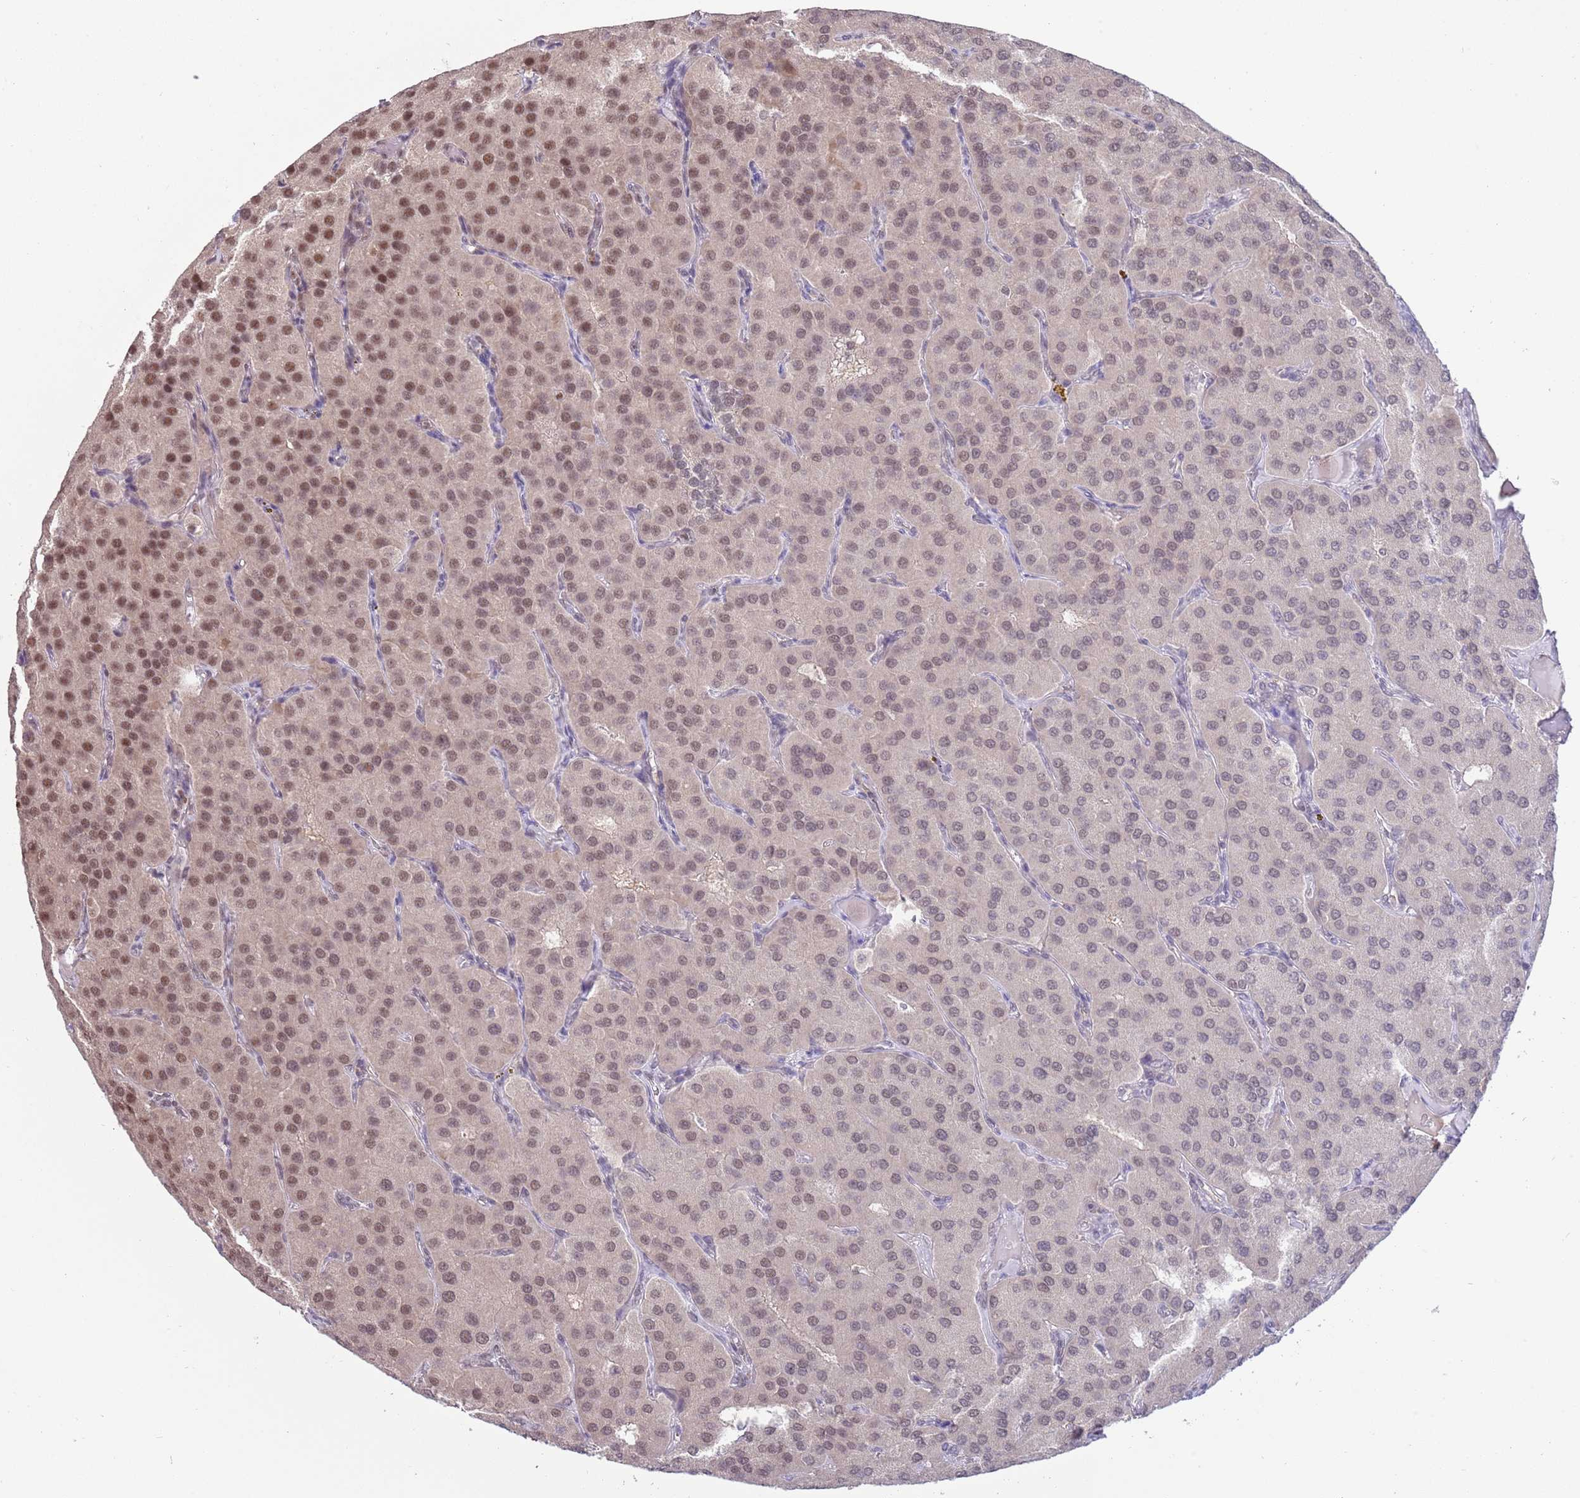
{"staining": {"intensity": "moderate", "quantity": "25%-75%", "location": "nuclear"}, "tissue": "parathyroid gland", "cell_type": "Glandular cells", "image_type": "normal", "snomed": [{"axis": "morphology", "description": "Normal tissue, NOS"}, {"axis": "morphology", "description": "Adenoma, NOS"}, {"axis": "topography", "description": "Parathyroid gland"}], "caption": "Parathyroid gland stained with DAB (3,3'-diaminobenzidine) immunohistochemistry exhibits medium levels of moderate nuclear positivity in approximately 25%-75% of glandular cells.", "gene": "ZBTB7A", "patient": {"sex": "female", "age": 86}}